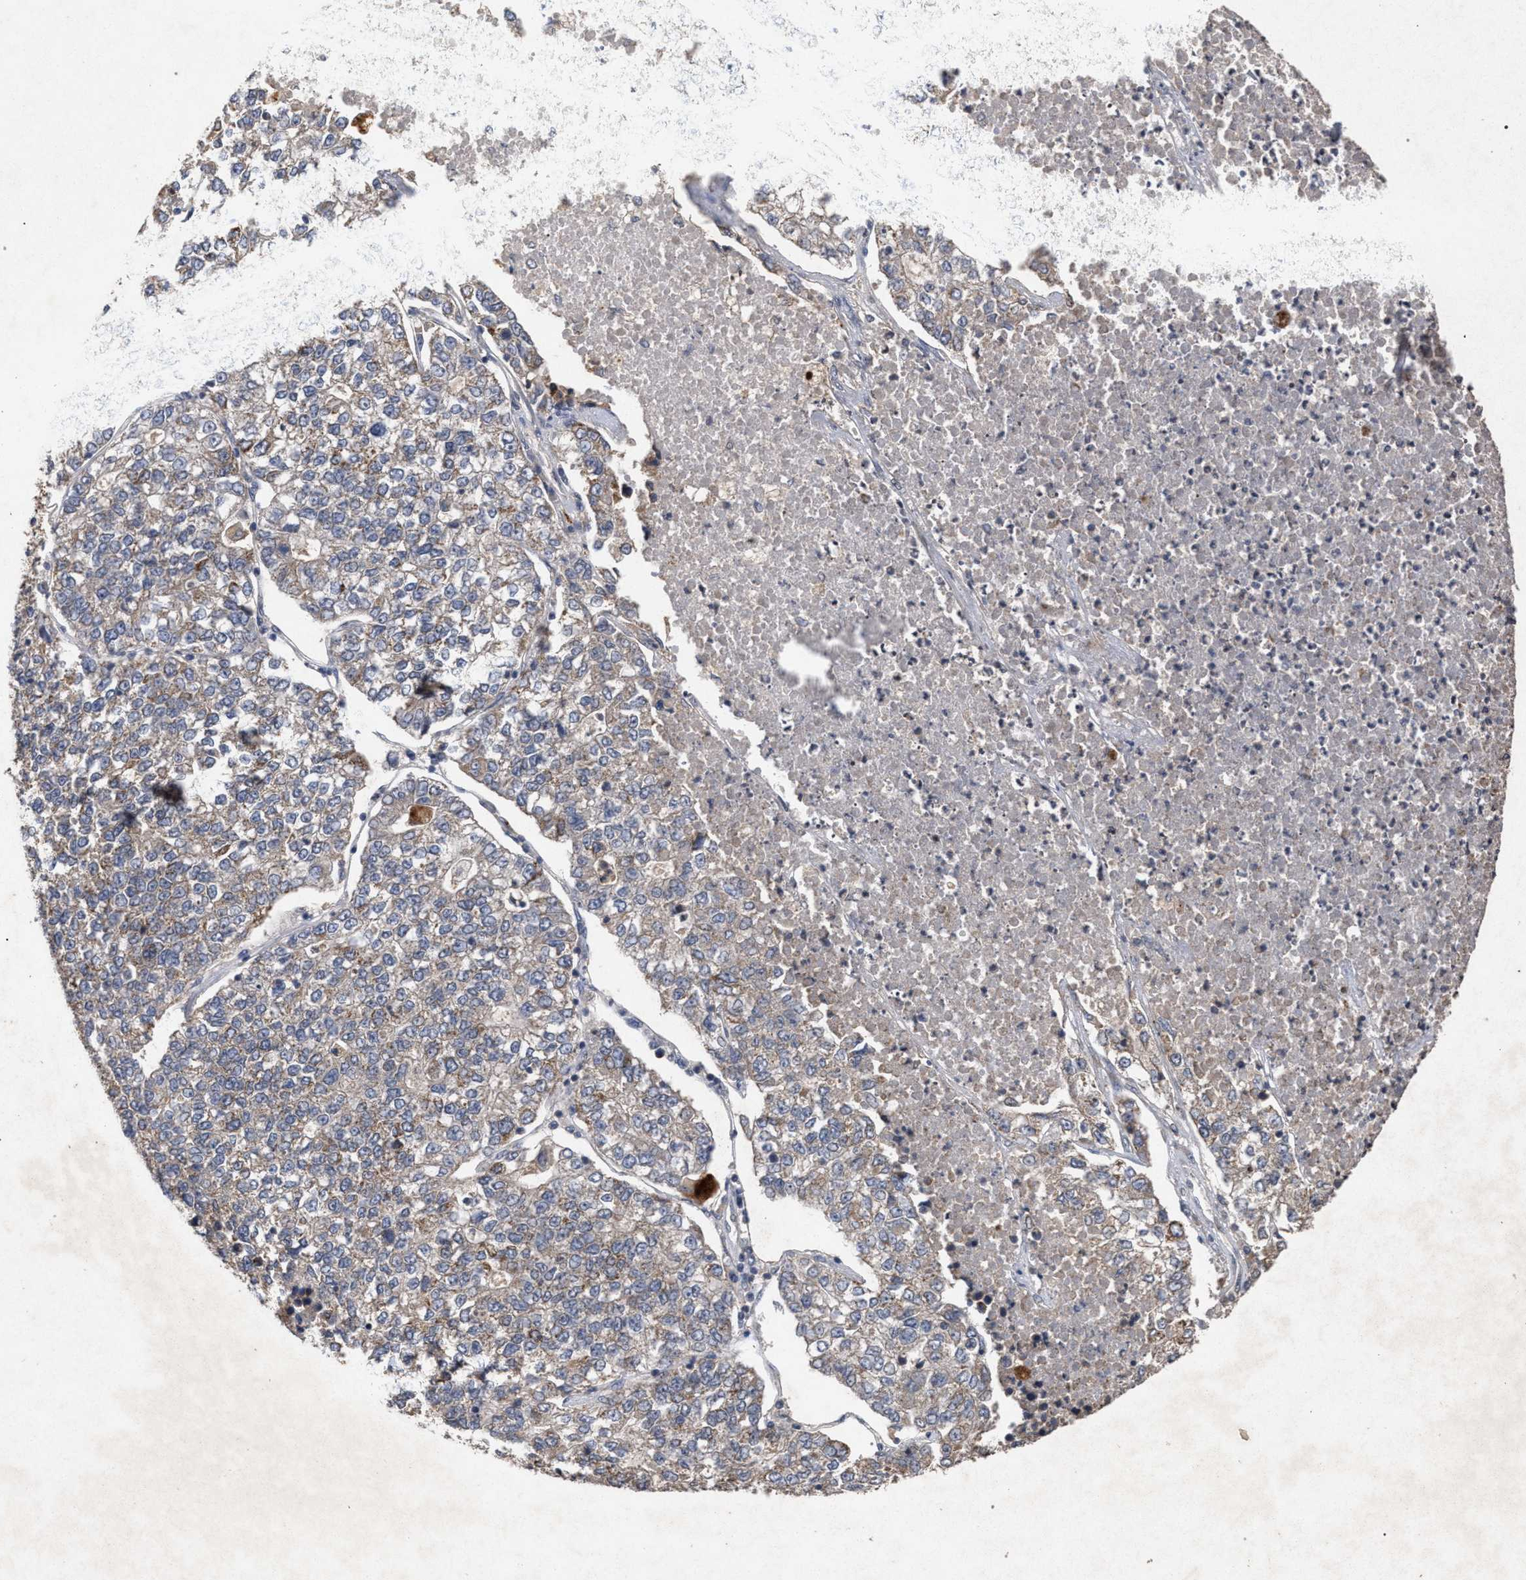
{"staining": {"intensity": "weak", "quantity": "25%-75%", "location": "cytoplasmic/membranous"}, "tissue": "lung cancer", "cell_type": "Tumor cells", "image_type": "cancer", "snomed": [{"axis": "morphology", "description": "Adenocarcinoma, NOS"}, {"axis": "topography", "description": "Lung"}], "caption": "Lung adenocarcinoma tissue exhibits weak cytoplasmic/membranous expression in approximately 25%-75% of tumor cells", "gene": "PKD2L1", "patient": {"sex": "male", "age": 49}}